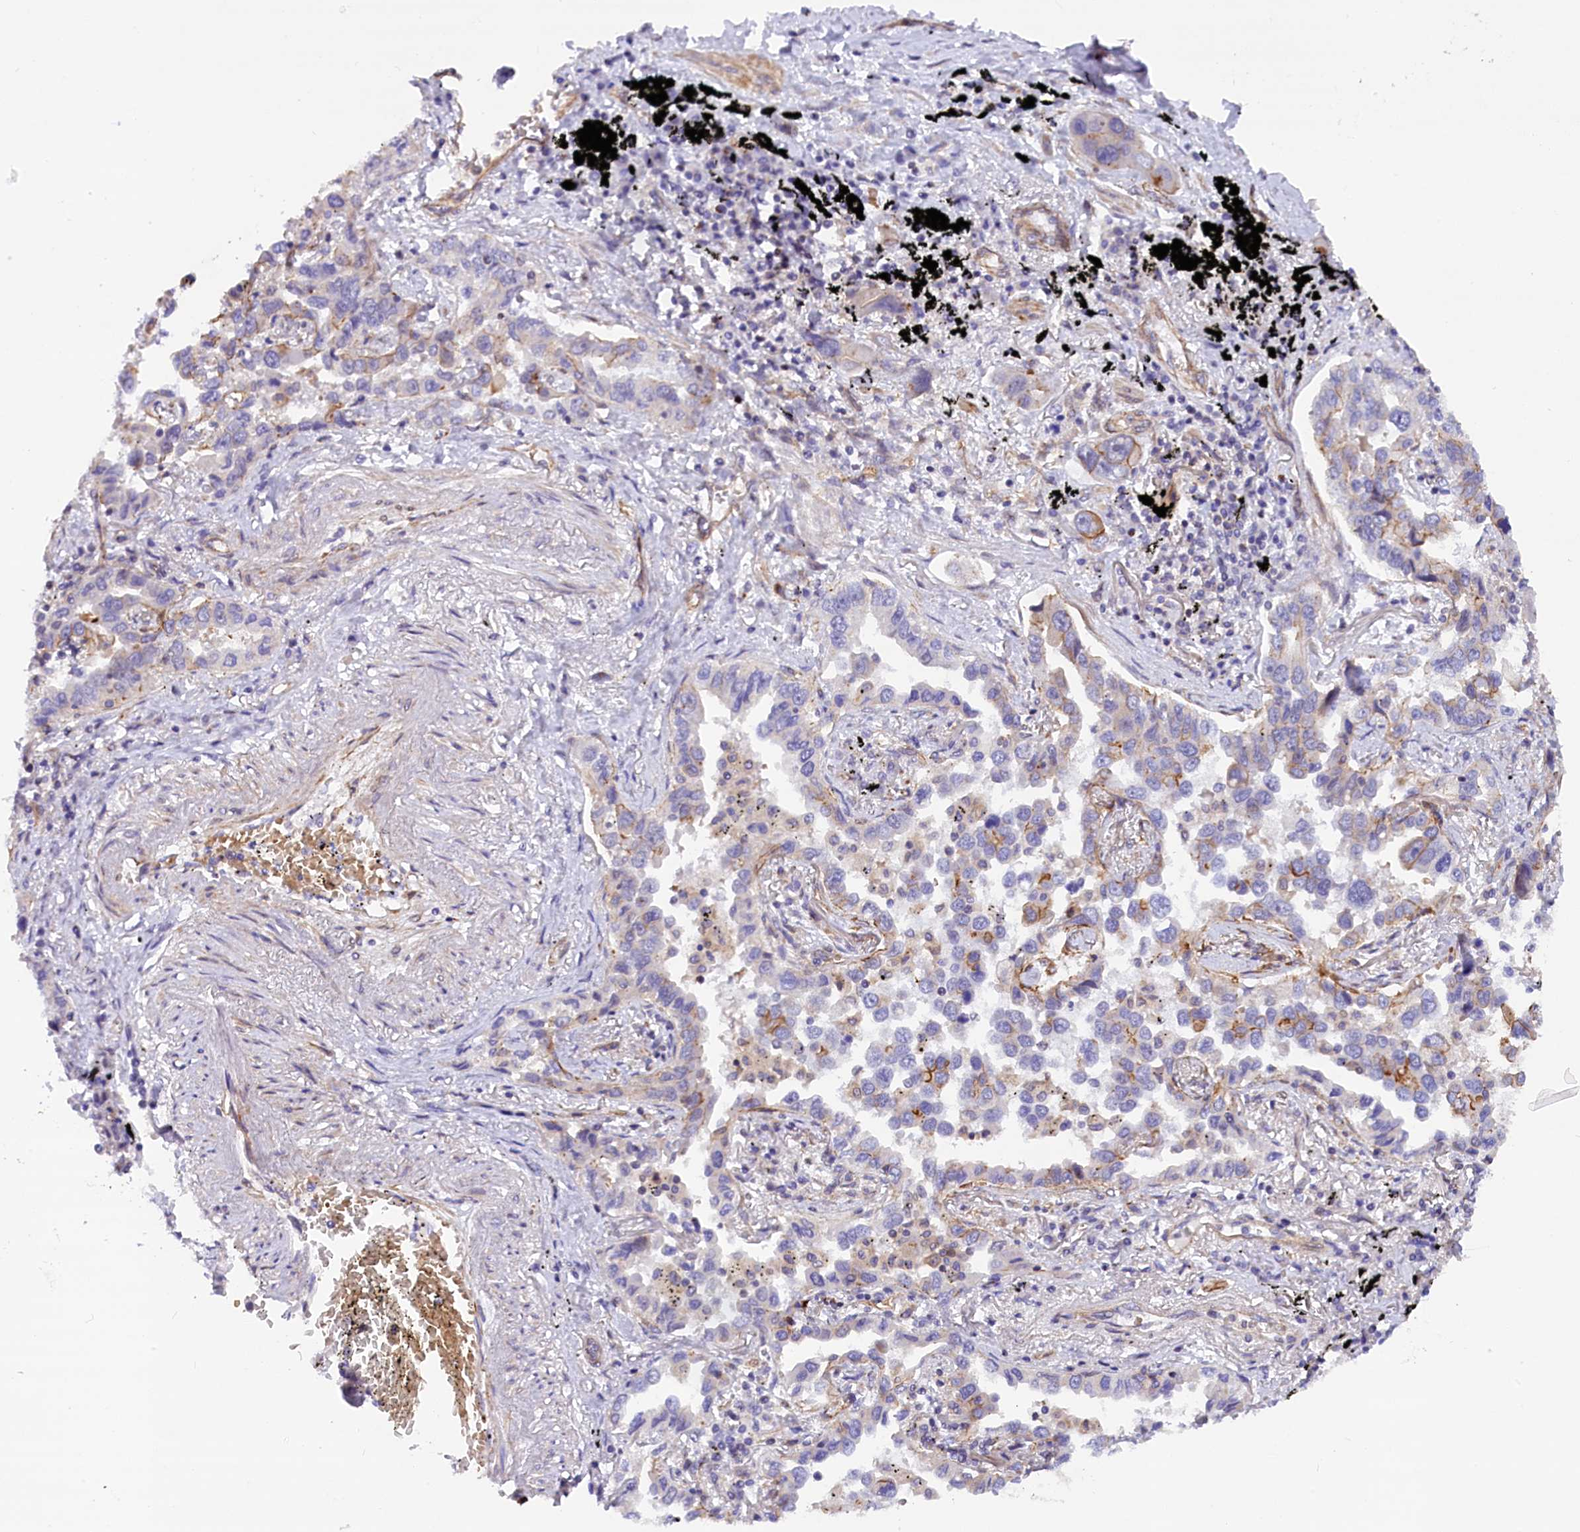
{"staining": {"intensity": "negative", "quantity": "none", "location": "none"}, "tissue": "lung cancer", "cell_type": "Tumor cells", "image_type": "cancer", "snomed": [{"axis": "morphology", "description": "Adenocarcinoma, NOS"}, {"axis": "topography", "description": "Lung"}], "caption": "High power microscopy micrograph of an immunohistochemistry (IHC) photomicrograph of adenocarcinoma (lung), revealing no significant expression in tumor cells.", "gene": "MED20", "patient": {"sex": "male", "age": 67}}